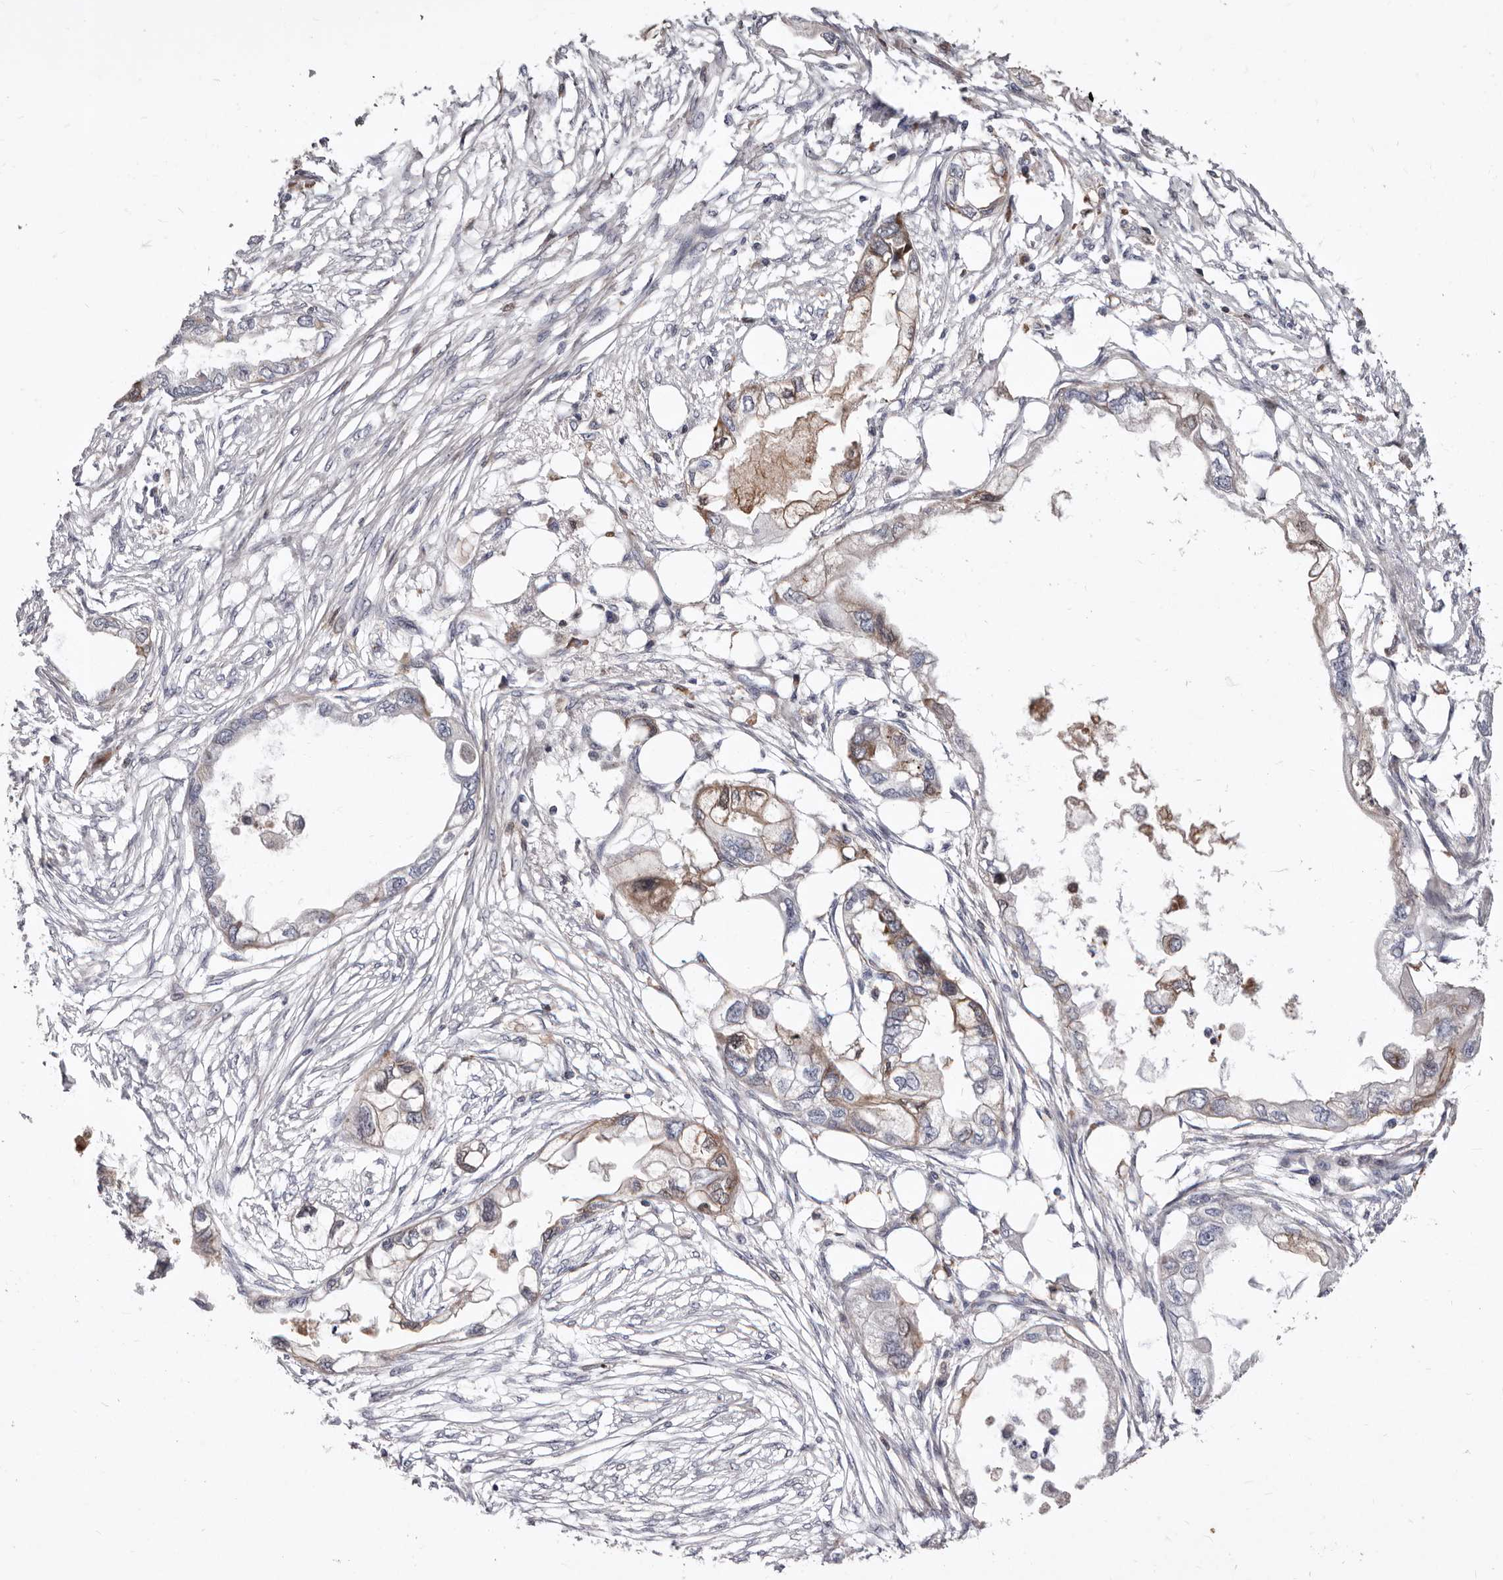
{"staining": {"intensity": "moderate", "quantity": "<25%", "location": "cytoplasmic/membranous"}, "tissue": "endometrial cancer", "cell_type": "Tumor cells", "image_type": "cancer", "snomed": [{"axis": "morphology", "description": "Adenocarcinoma, NOS"}, {"axis": "morphology", "description": "Adenocarcinoma, metastatic, NOS"}, {"axis": "topography", "description": "Adipose tissue"}, {"axis": "topography", "description": "Endometrium"}], "caption": "High-power microscopy captured an IHC micrograph of endometrial cancer (adenocarcinoma), revealing moderate cytoplasmic/membranous expression in approximately <25% of tumor cells.", "gene": "NUBPL", "patient": {"sex": "female", "age": 67}}